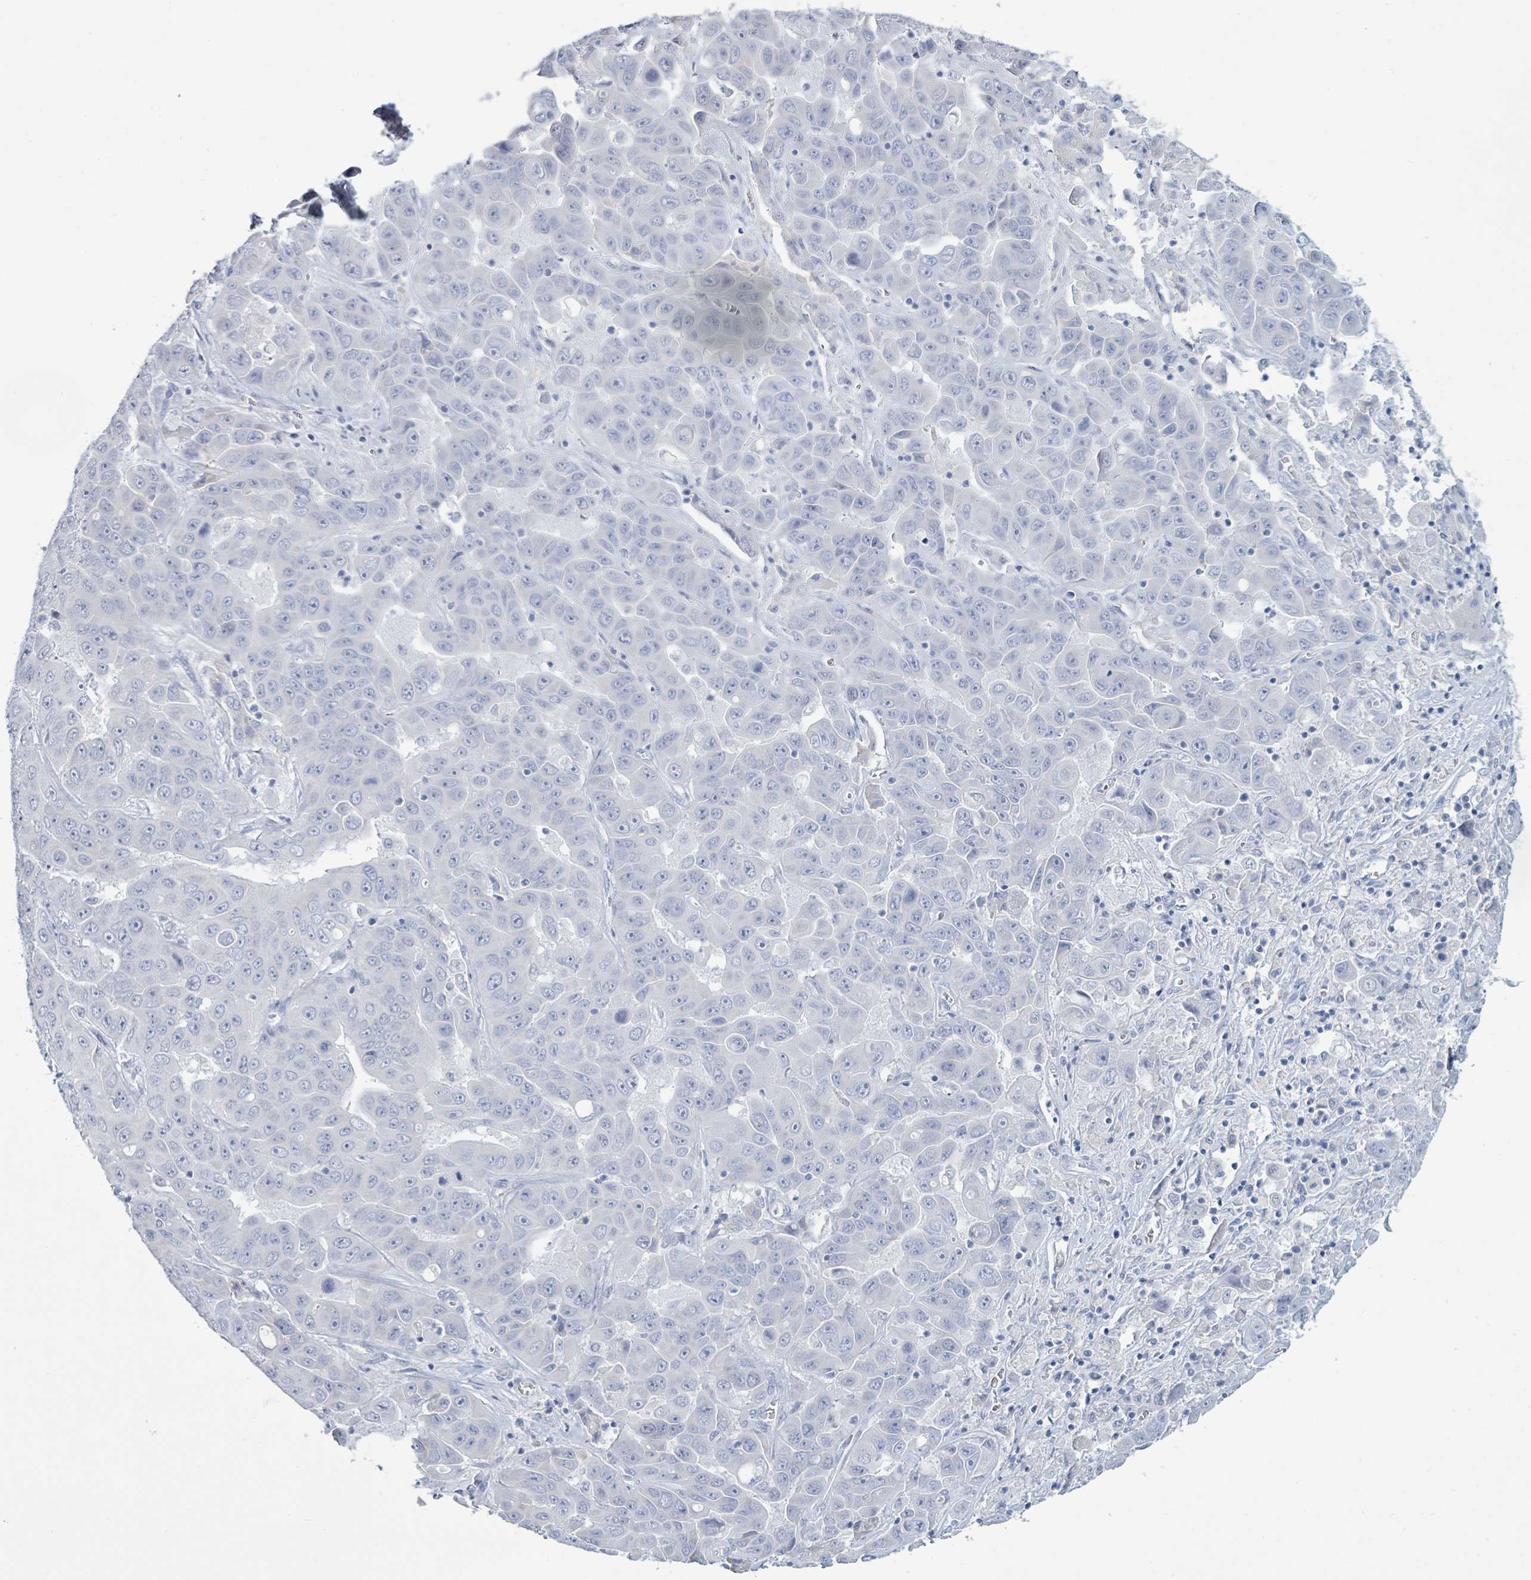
{"staining": {"intensity": "negative", "quantity": "none", "location": "none"}, "tissue": "liver cancer", "cell_type": "Tumor cells", "image_type": "cancer", "snomed": [{"axis": "morphology", "description": "Cholangiocarcinoma"}, {"axis": "topography", "description": "Liver"}], "caption": "This image is of liver cancer stained with immunohistochemistry (IHC) to label a protein in brown with the nuclei are counter-stained blue. There is no positivity in tumor cells. Nuclei are stained in blue.", "gene": "PGA3", "patient": {"sex": "female", "age": 52}}